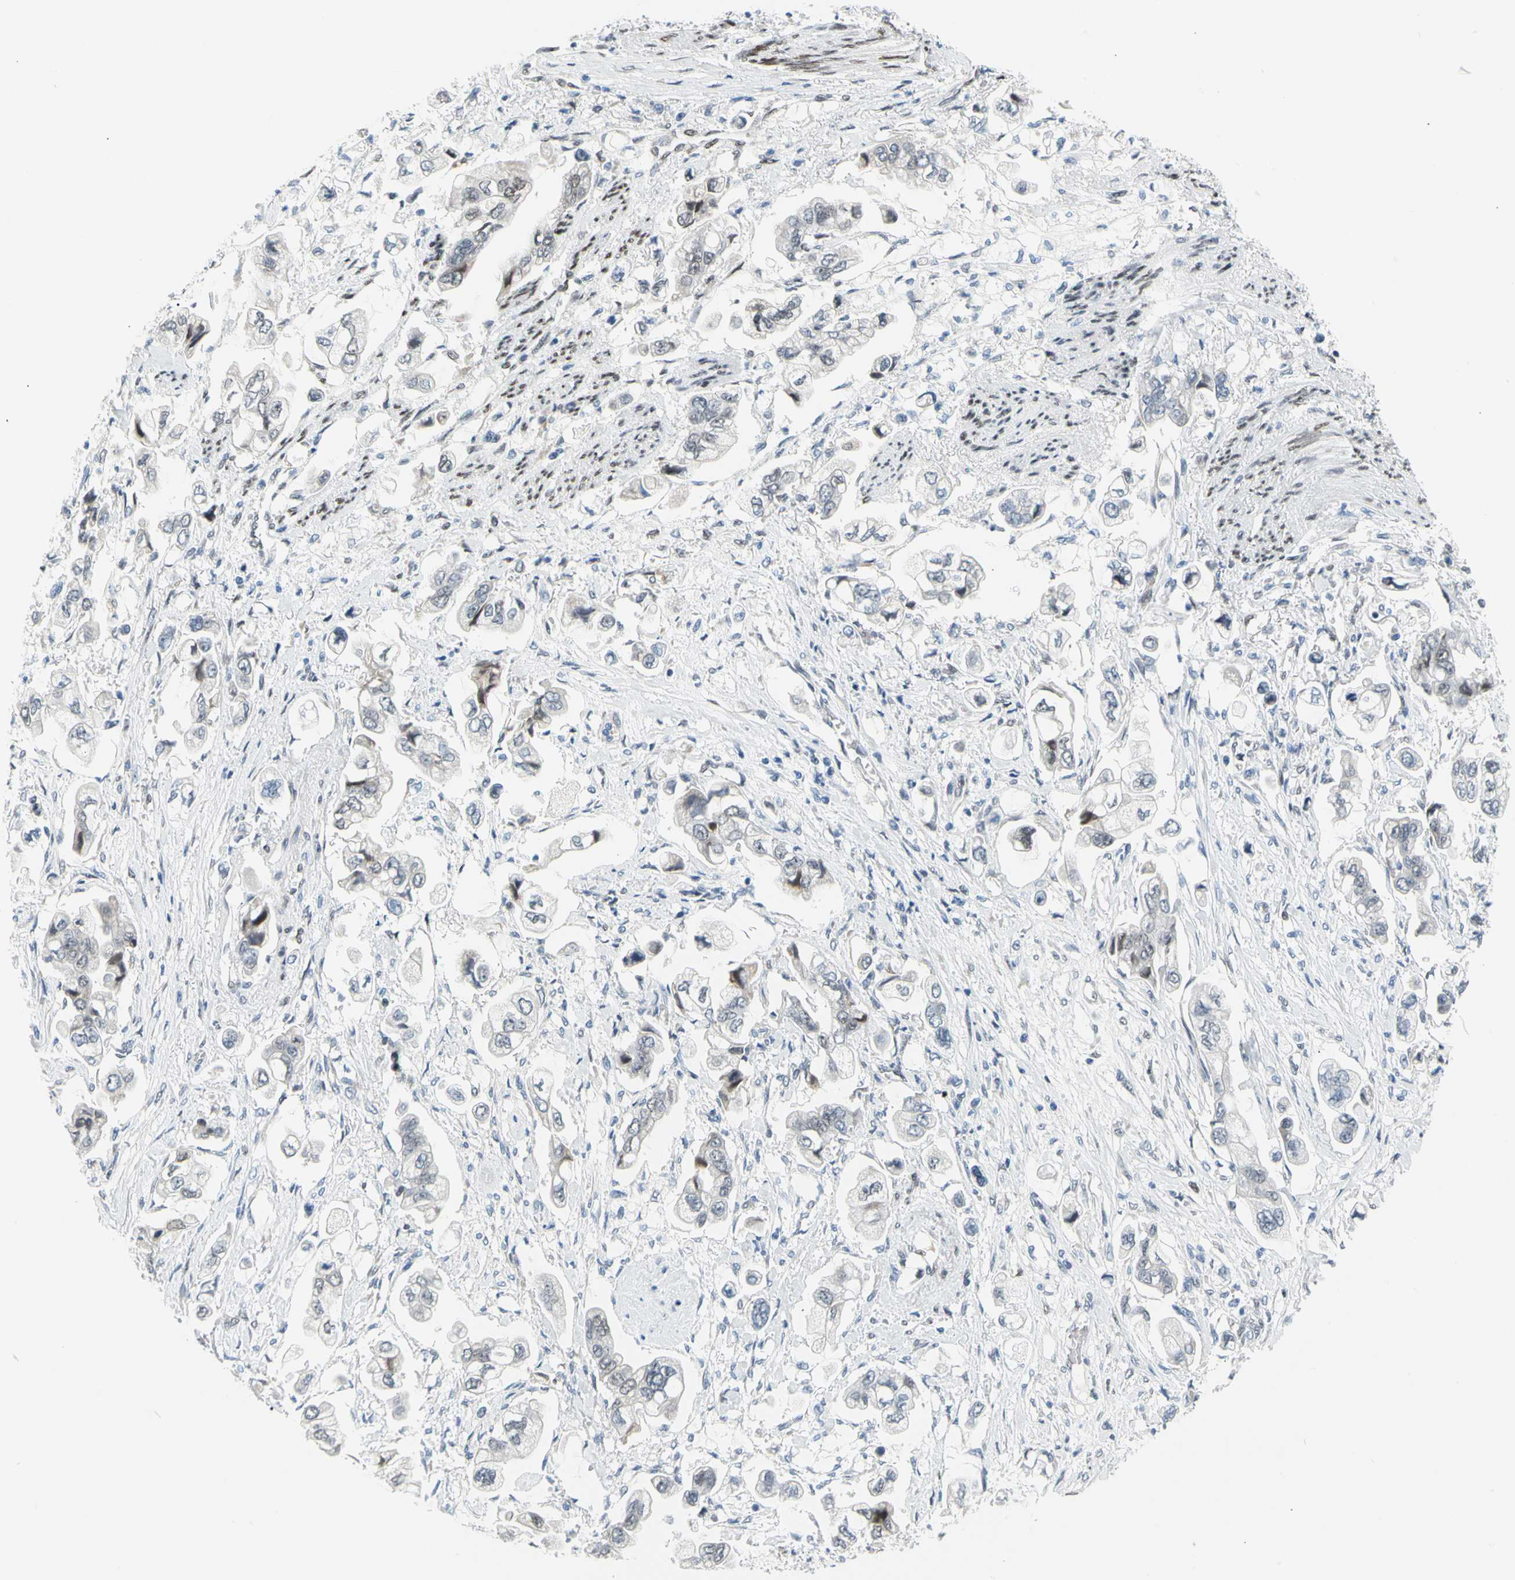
{"staining": {"intensity": "weak", "quantity": "<25%", "location": "nuclear"}, "tissue": "stomach cancer", "cell_type": "Tumor cells", "image_type": "cancer", "snomed": [{"axis": "morphology", "description": "Adenocarcinoma, NOS"}, {"axis": "topography", "description": "Stomach"}], "caption": "High magnification brightfield microscopy of stomach adenocarcinoma stained with DAB (3,3'-diaminobenzidine) (brown) and counterstained with hematoxylin (blue): tumor cells show no significant staining.", "gene": "NFIA", "patient": {"sex": "male", "age": 62}}